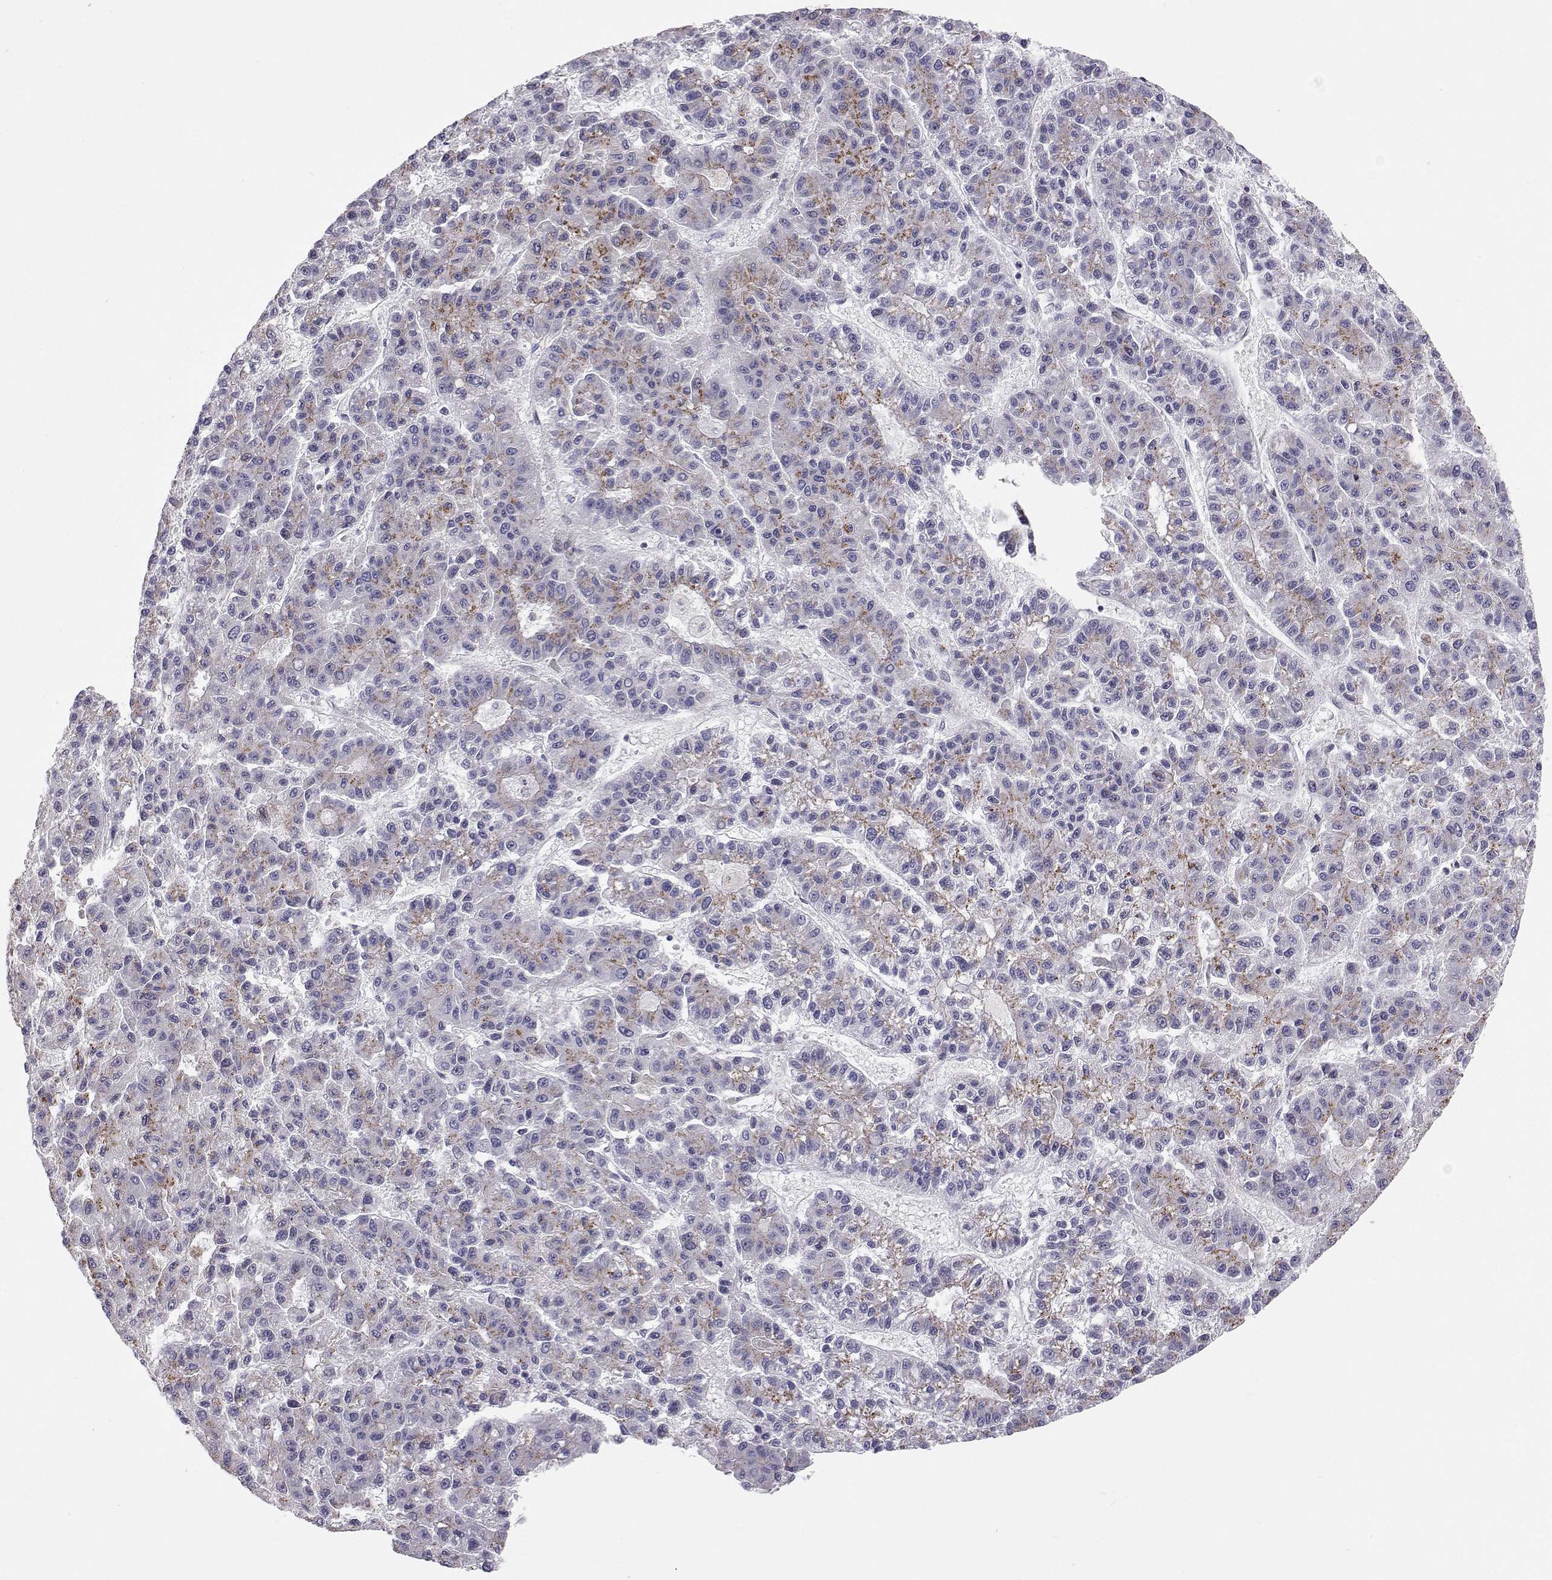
{"staining": {"intensity": "moderate", "quantity": "<25%", "location": "cytoplasmic/membranous"}, "tissue": "liver cancer", "cell_type": "Tumor cells", "image_type": "cancer", "snomed": [{"axis": "morphology", "description": "Carcinoma, Hepatocellular, NOS"}, {"axis": "topography", "description": "Liver"}], "caption": "Immunohistochemical staining of liver cancer (hepatocellular carcinoma) reveals low levels of moderate cytoplasmic/membranous protein expression in approximately <25% of tumor cells. Nuclei are stained in blue.", "gene": "STARD13", "patient": {"sex": "male", "age": 70}}